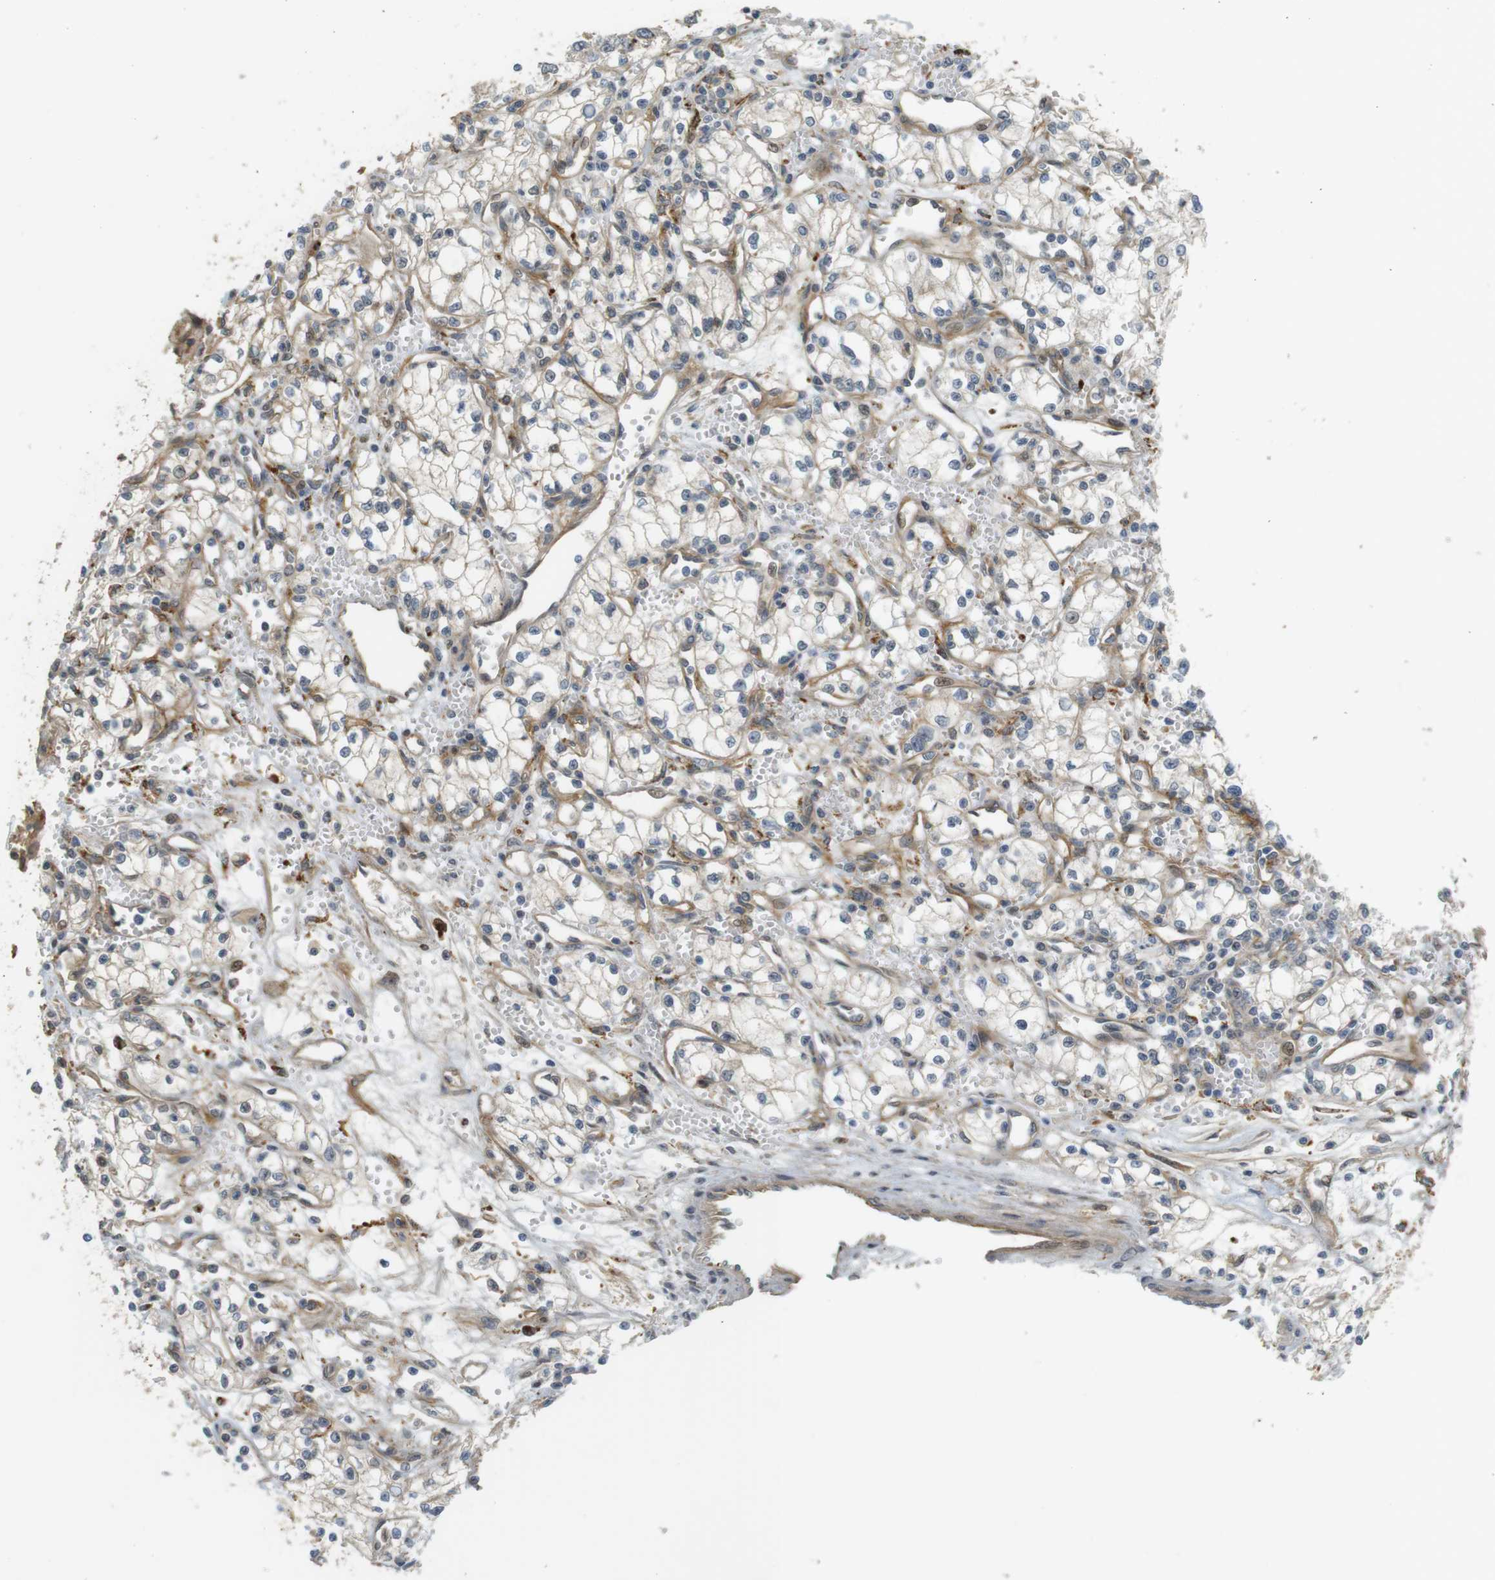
{"staining": {"intensity": "moderate", "quantity": "<25%", "location": "cytoplasmic/membranous"}, "tissue": "renal cancer", "cell_type": "Tumor cells", "image_type": "cancer", "snomed": [{"axis": "morphology", "description": "Normal tissue, NOS"}, {"axis": "morphology", "description": "Adenocarcinoma, NOS"}, {"axis": "topography", "description": "Kidney"}], "caption": "Tumor cells exhibit moderate cytoplasmic/membranous positivity in about <25% of cells in adenocarcinoma (renal).", "gene": "TSPAN9", "patient": {"sex": "male", "age": 59}}